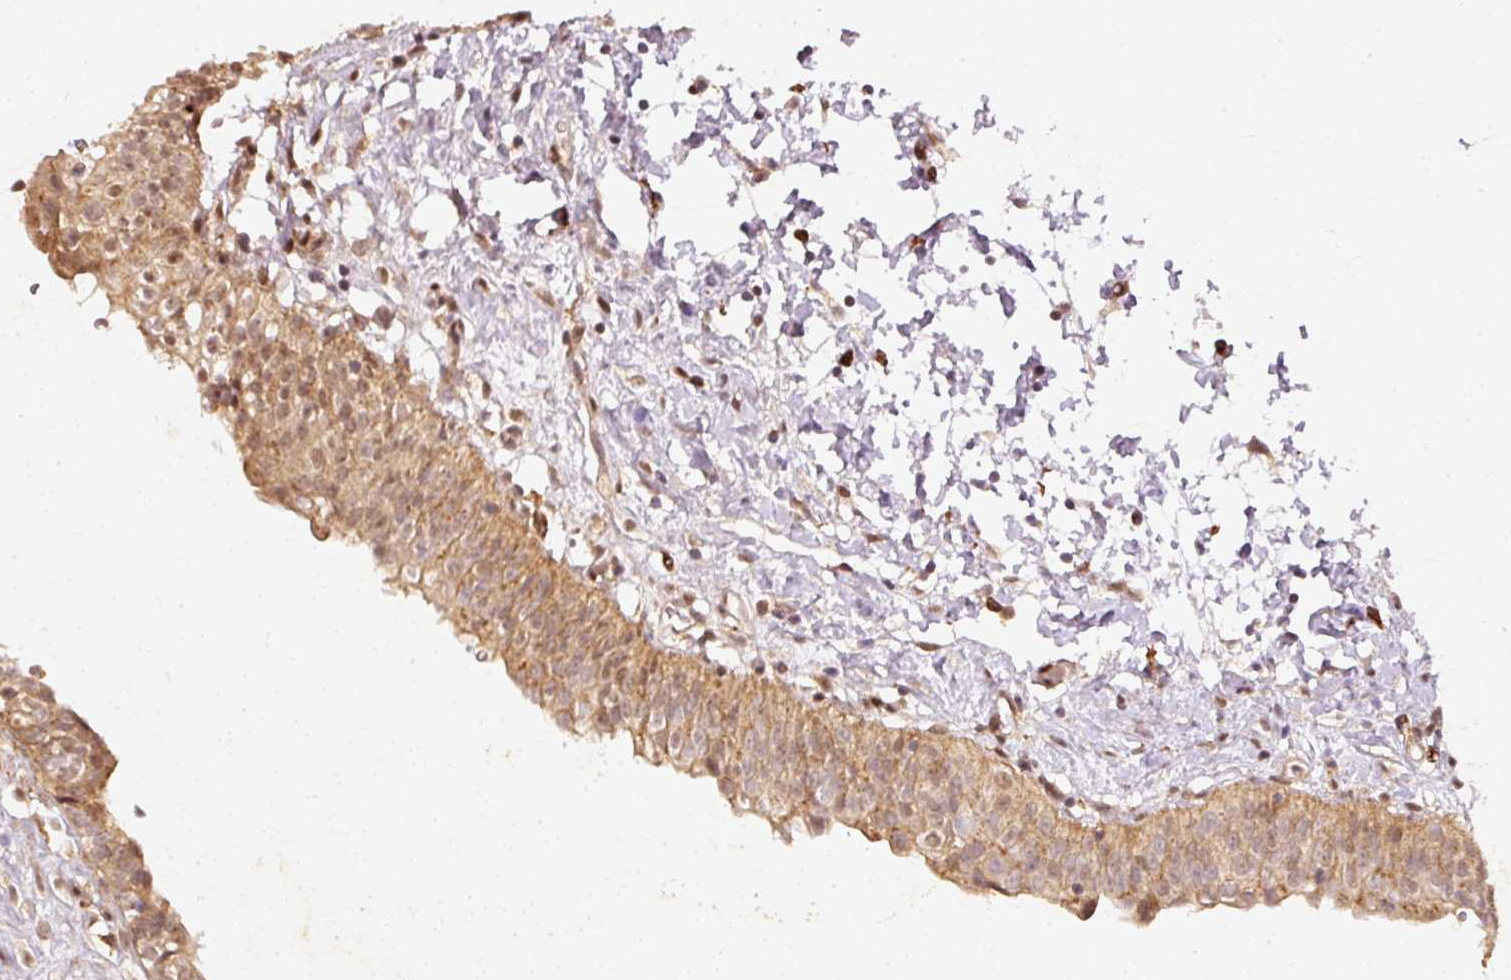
{"staining": {"intensity": "moderate", "quantity": ">75%", "location": "cytoplasmic/membranous,nuclear"}, "tissue": "urinary bladder", "cell_type": "Urothelial cells", "image_type": "normal", "snomed": [{"axis": "morphology", "description": "Normal tissue, NOS"}, {"axis": "topography", "description": "Urinary bladder"}], "caption": "Moderate cytoplasmic/membranous,nuclear positivity for a protein is seen in approximately >75% of urothelial cells of benign urinary bladder using immunohistochemistry.", "gene": "ZNF580", "patient": {"sex": "male", "age": 51}}